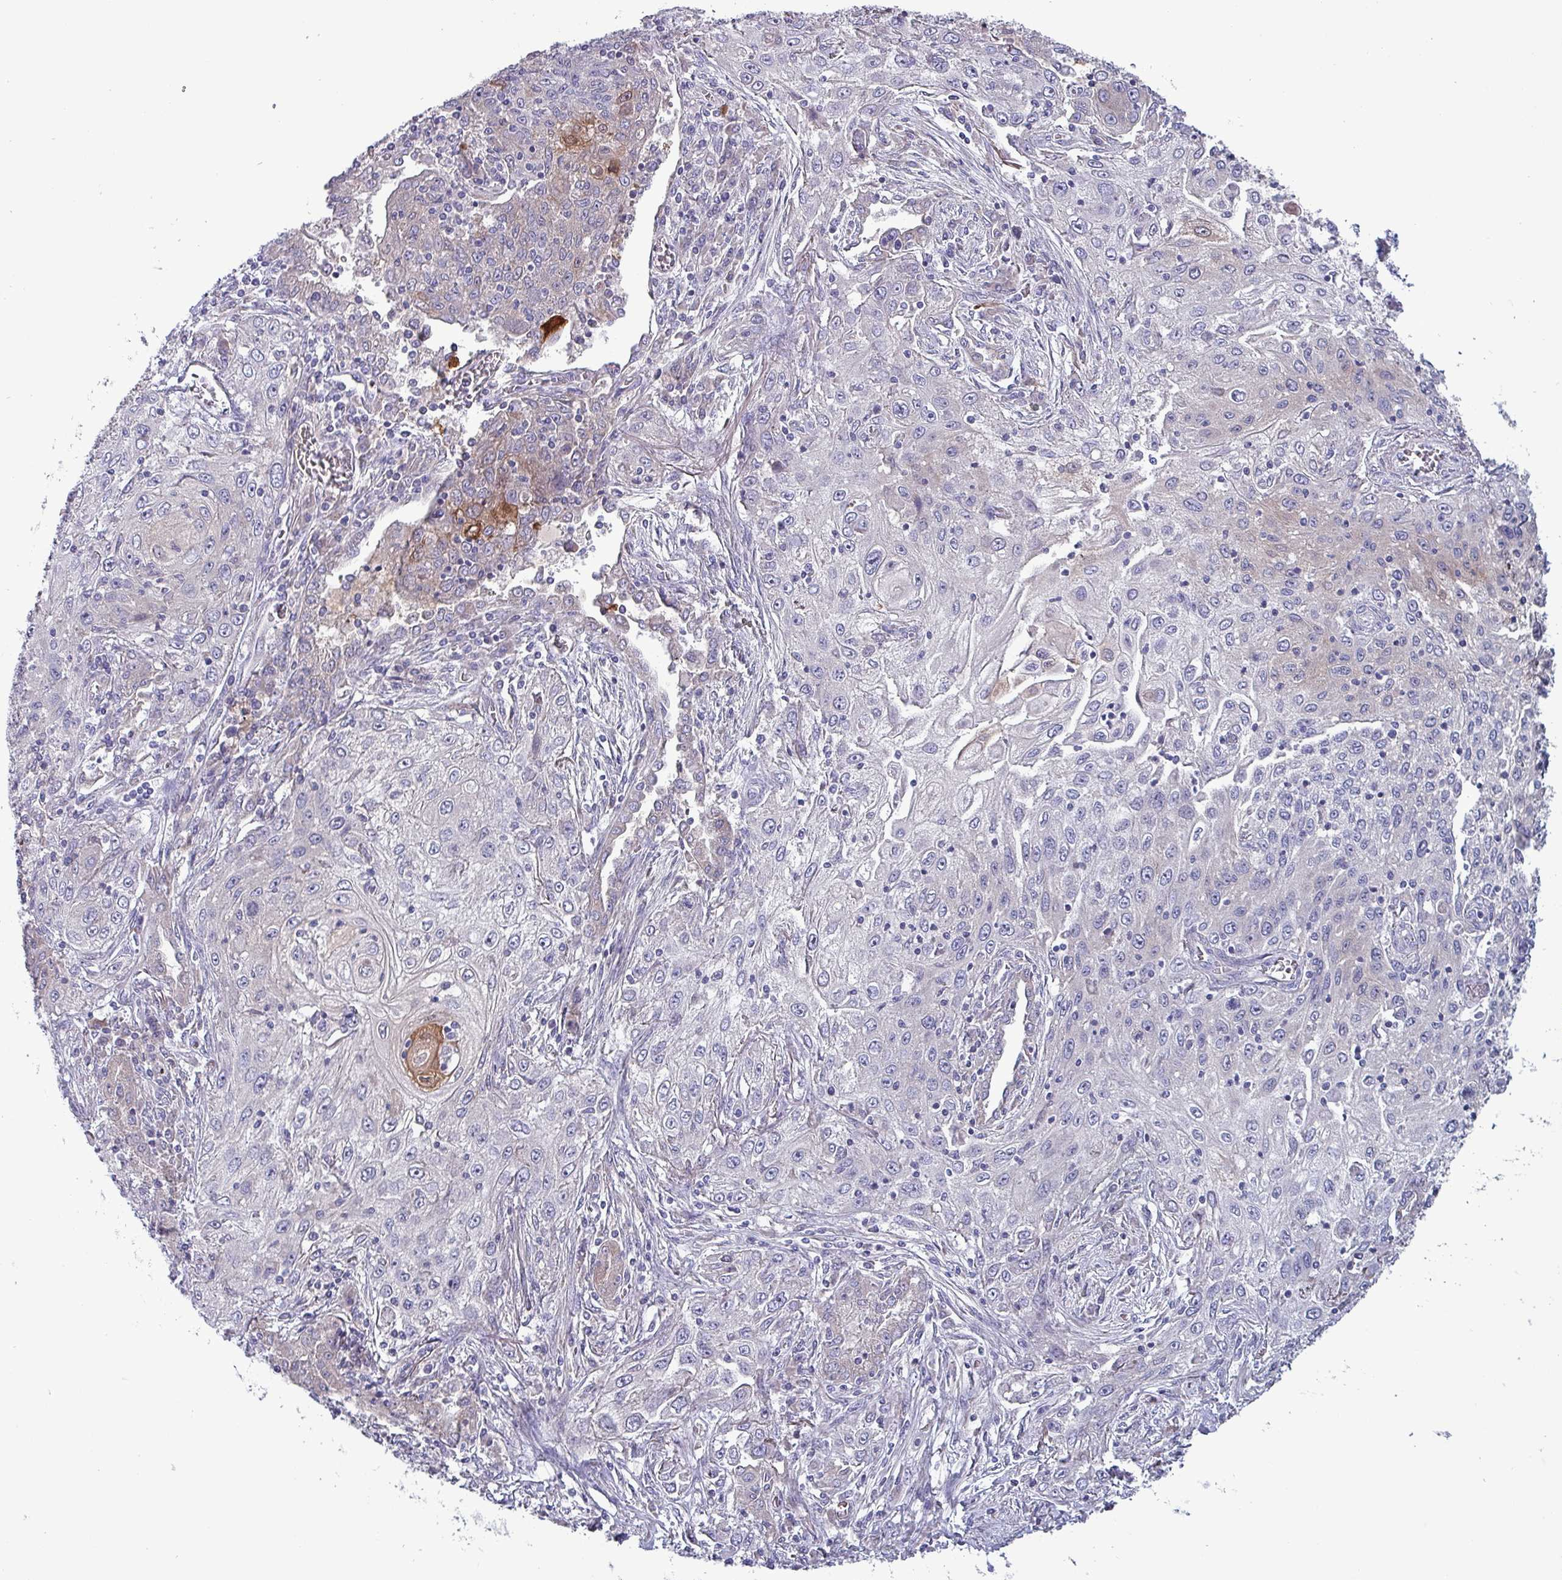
{"staining": {"intensity": "negative", "quantity": "none", "location": "none"}, "tissue": "lung cancer", "cell_type": "Tumor cells", "image_type": "cancer", "snomed": [{"axis": "morphology", "description": "Squamous cell carcinoma, NOS"}, {"axis": "topography", "description": "Lung"}], "caption": "Tumor cells are negative for brown protein staining in lung cancer.", "gene": "HSD3B7", "patient": {"sex": "female", "age": 69}}